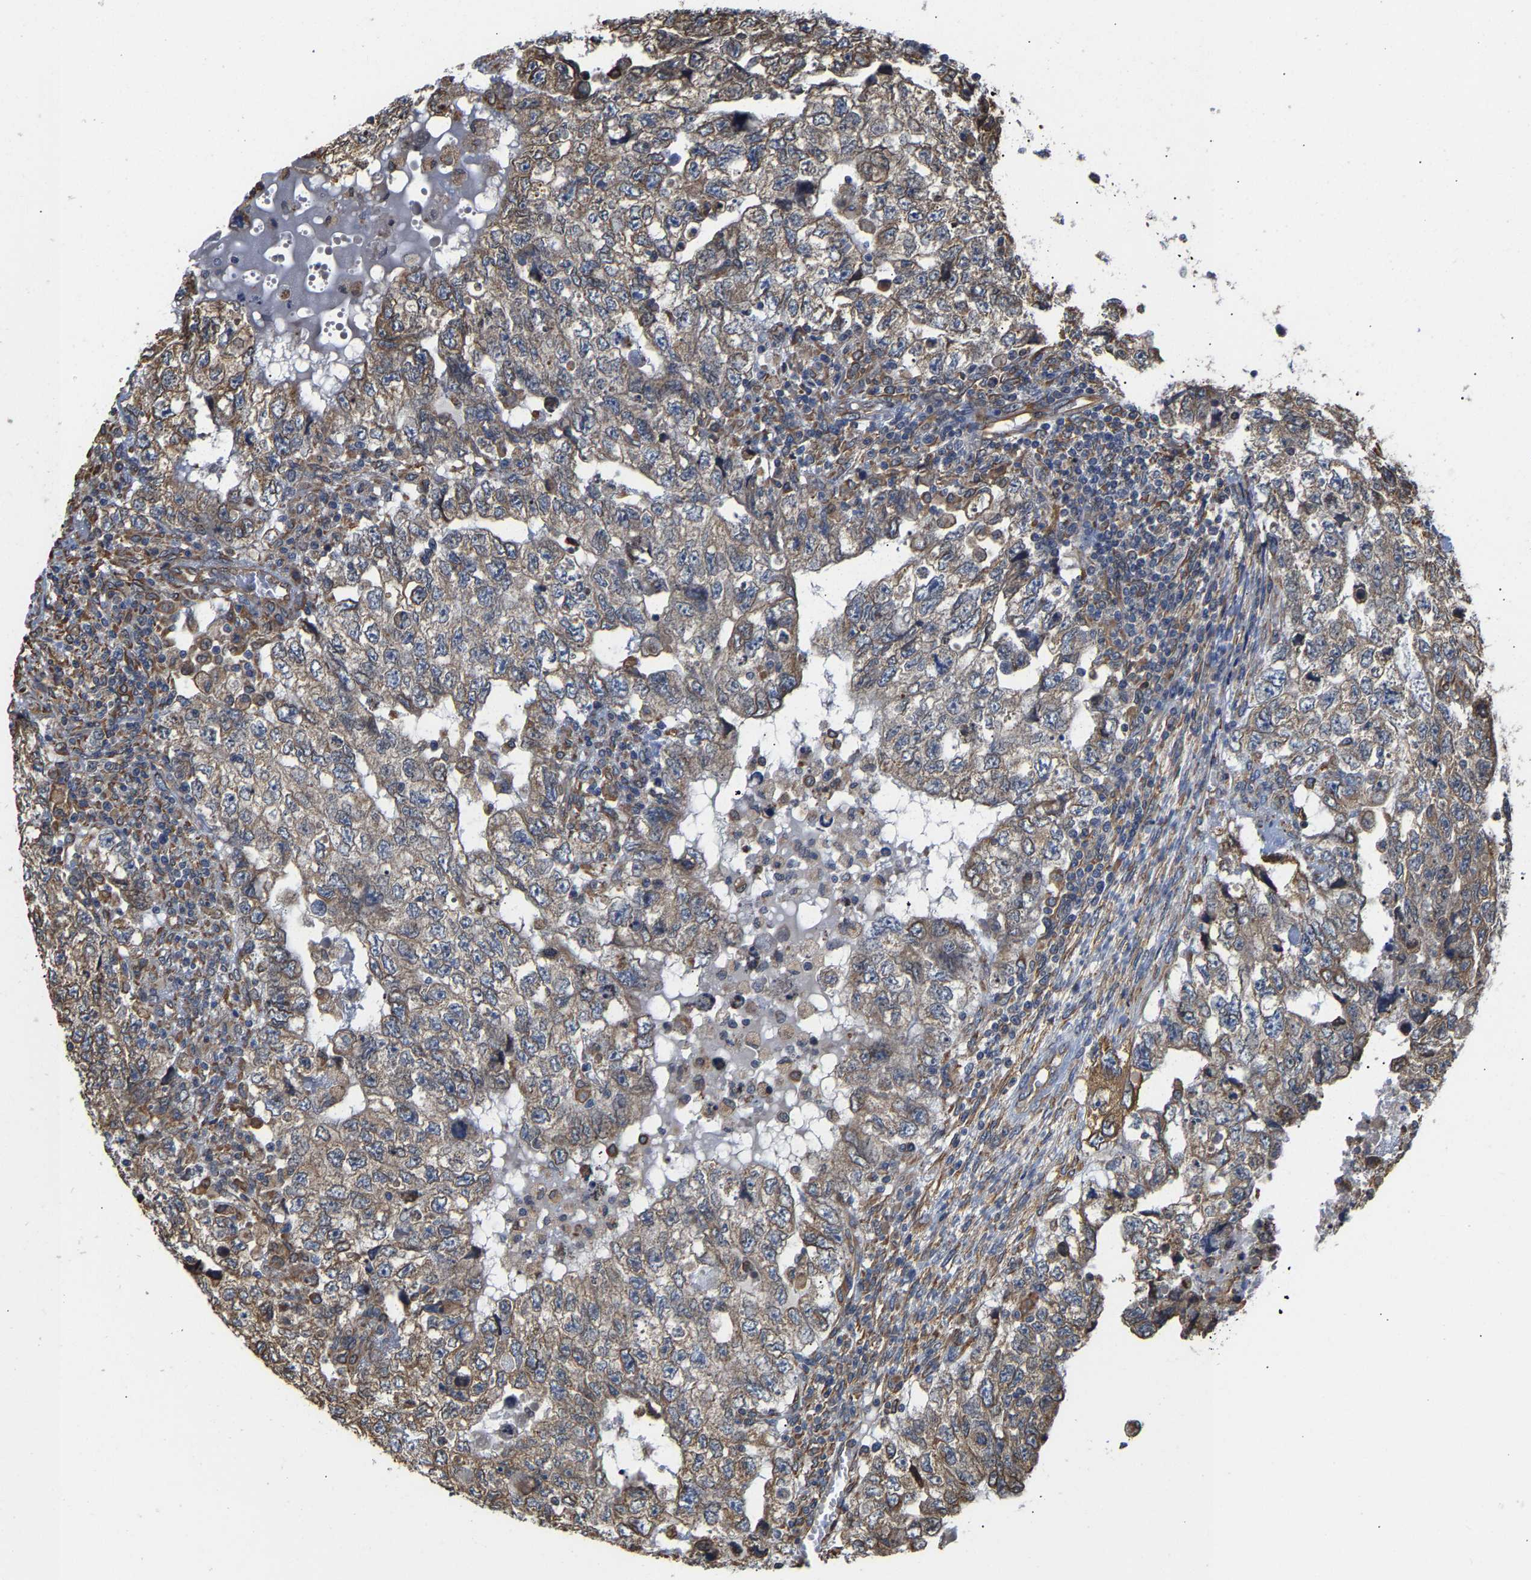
{"staining": {"intensity": "weak", "quantity": ">75%", "location": "cytoplasmic/membranous"}, "tissue": "testis cancer", "cell_type": "Tumor cells", "image_type": "cancer", "snomed": [{"axis": "morphology", "description": "Carcinoma, Embryonal, NOS"}, {"axis": "topography", "description": "Testis"}], "caption": "A low amount of weak cytoplasmic/membranous positivity is seen in about >75% of tumor cells in testis embryonal carcinoma tissue.", "gene": "ARAP1", "patient": {"sex": "male", "age": 36}}